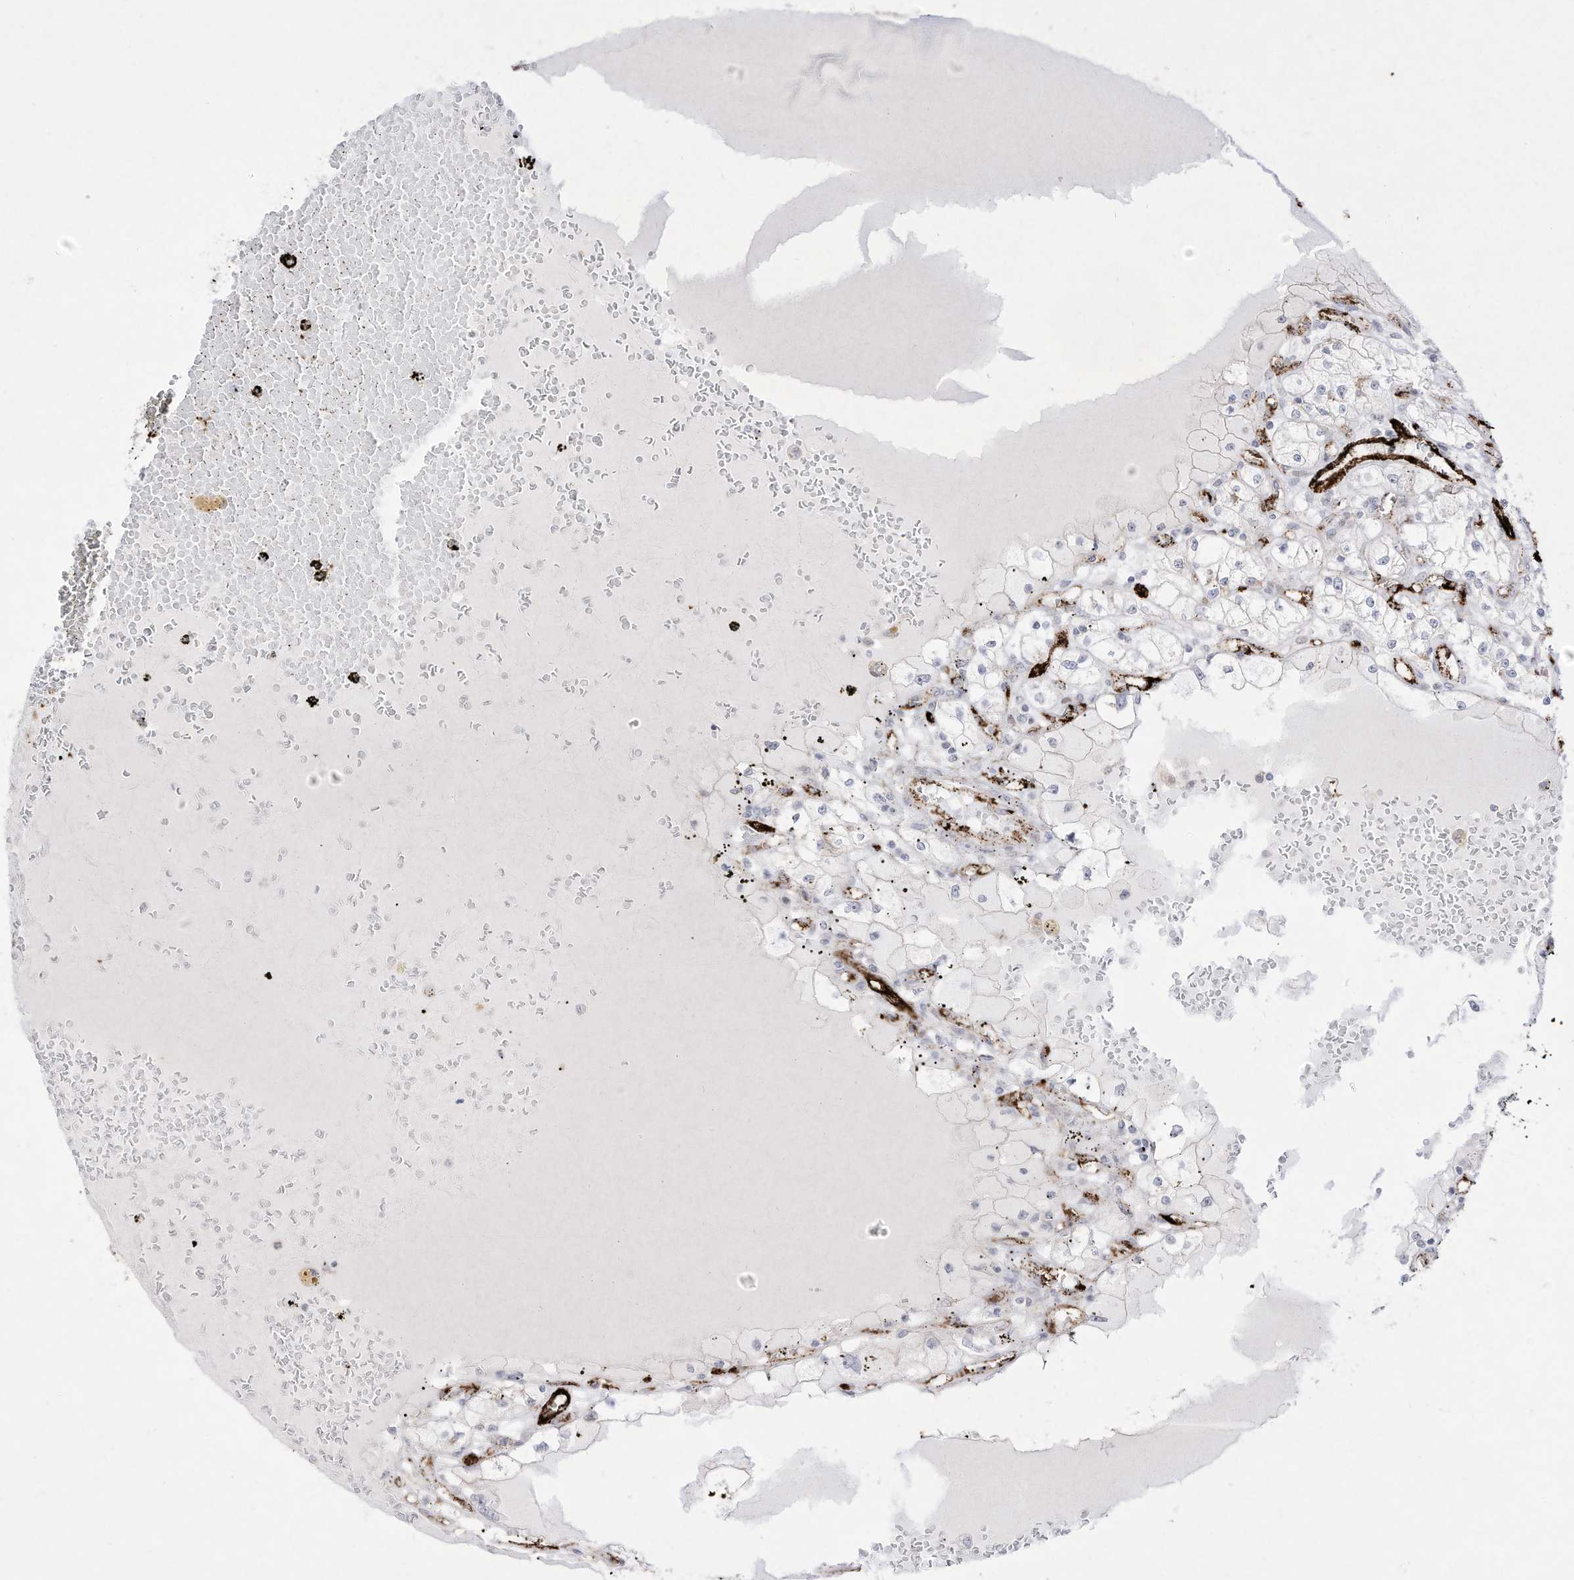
{"staining": {"intensity": "negative", "quantity": "none", "location": "none"}, "tissue": "renal cancer", "cell_type": "Tumor cells", "image_type": "cancer", "snomed": [{"axis": "morphology", "description": "Adenocarcinoma, NOS"}, {"axis": "topography", "description": "Kidney"}], "caption": "This micrograph is of adenocarcinoma (renal) stained with IHC to label a protein in brown with the nuclei are counter-stained blue. There is no positivity in tumor cells.", "gene": "ZGRF1", "patient": {"sex": "male", "age": 56}}